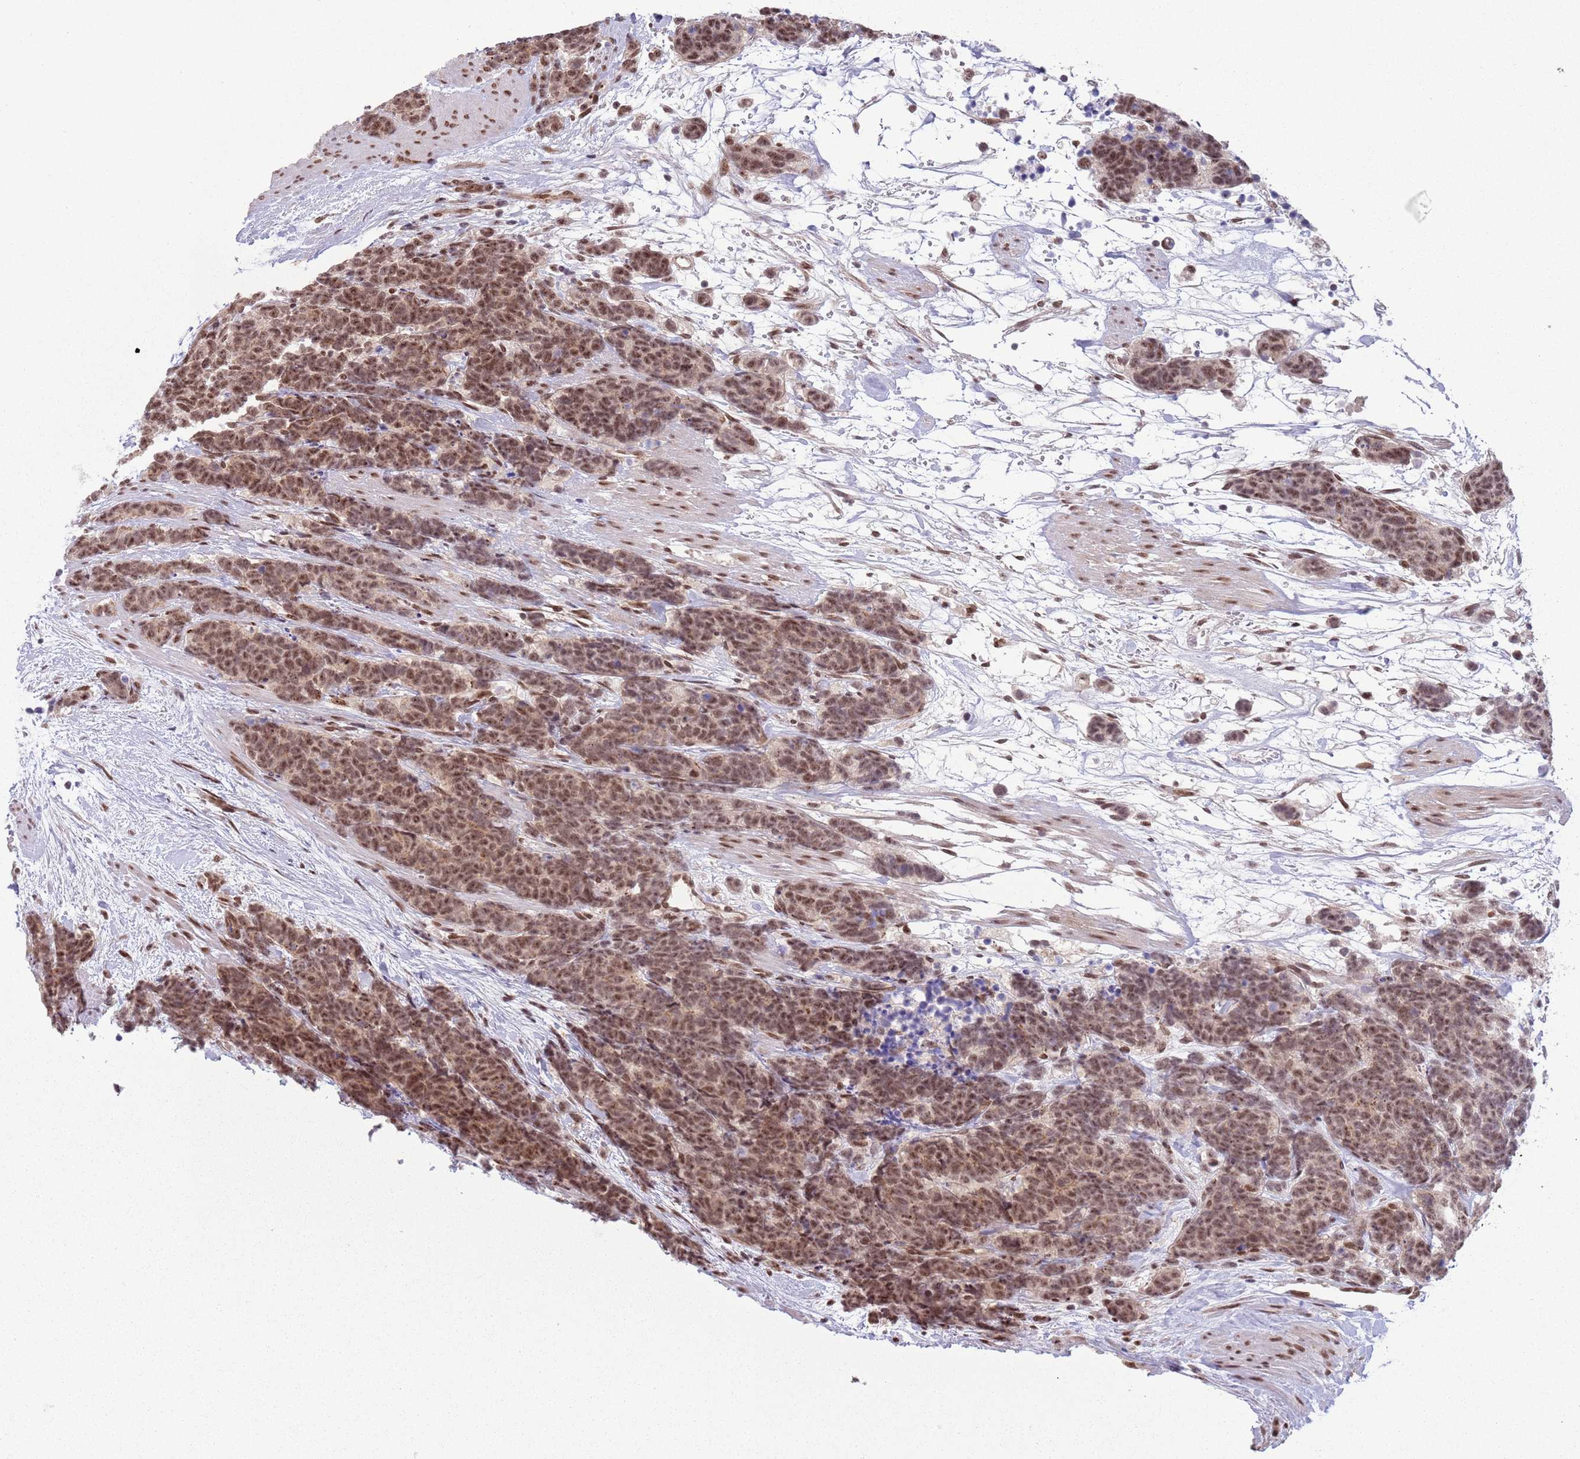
{"staining": {"intensity": "moderate", "quantity": ">75%", "location": "cytoplasmic/membranous,nuclear"}, "tissue": "carcinoid", "cell_type": "Tumor cells", "image_type": "cancer", "snomed": [{"axis": "morphology", "description": "Carcinoma, NOS"}, {"axis": "morphology", "description": "Carcinoid, malignant, NOS"}, {"axis": "topography", "description": "Prostate"}], "caption": "Moderate cytoplasmic/membranous and nuclear protein staining is identified in approximately >75% of tumor cells in carcinoid. The staining is performed using DAB brown chromogen to label protein expression. The nuclei are counter-stained blue using hematoxylin.", "gene": "SIPA1L3", "patient": {"sex": "male", "age": 57}}